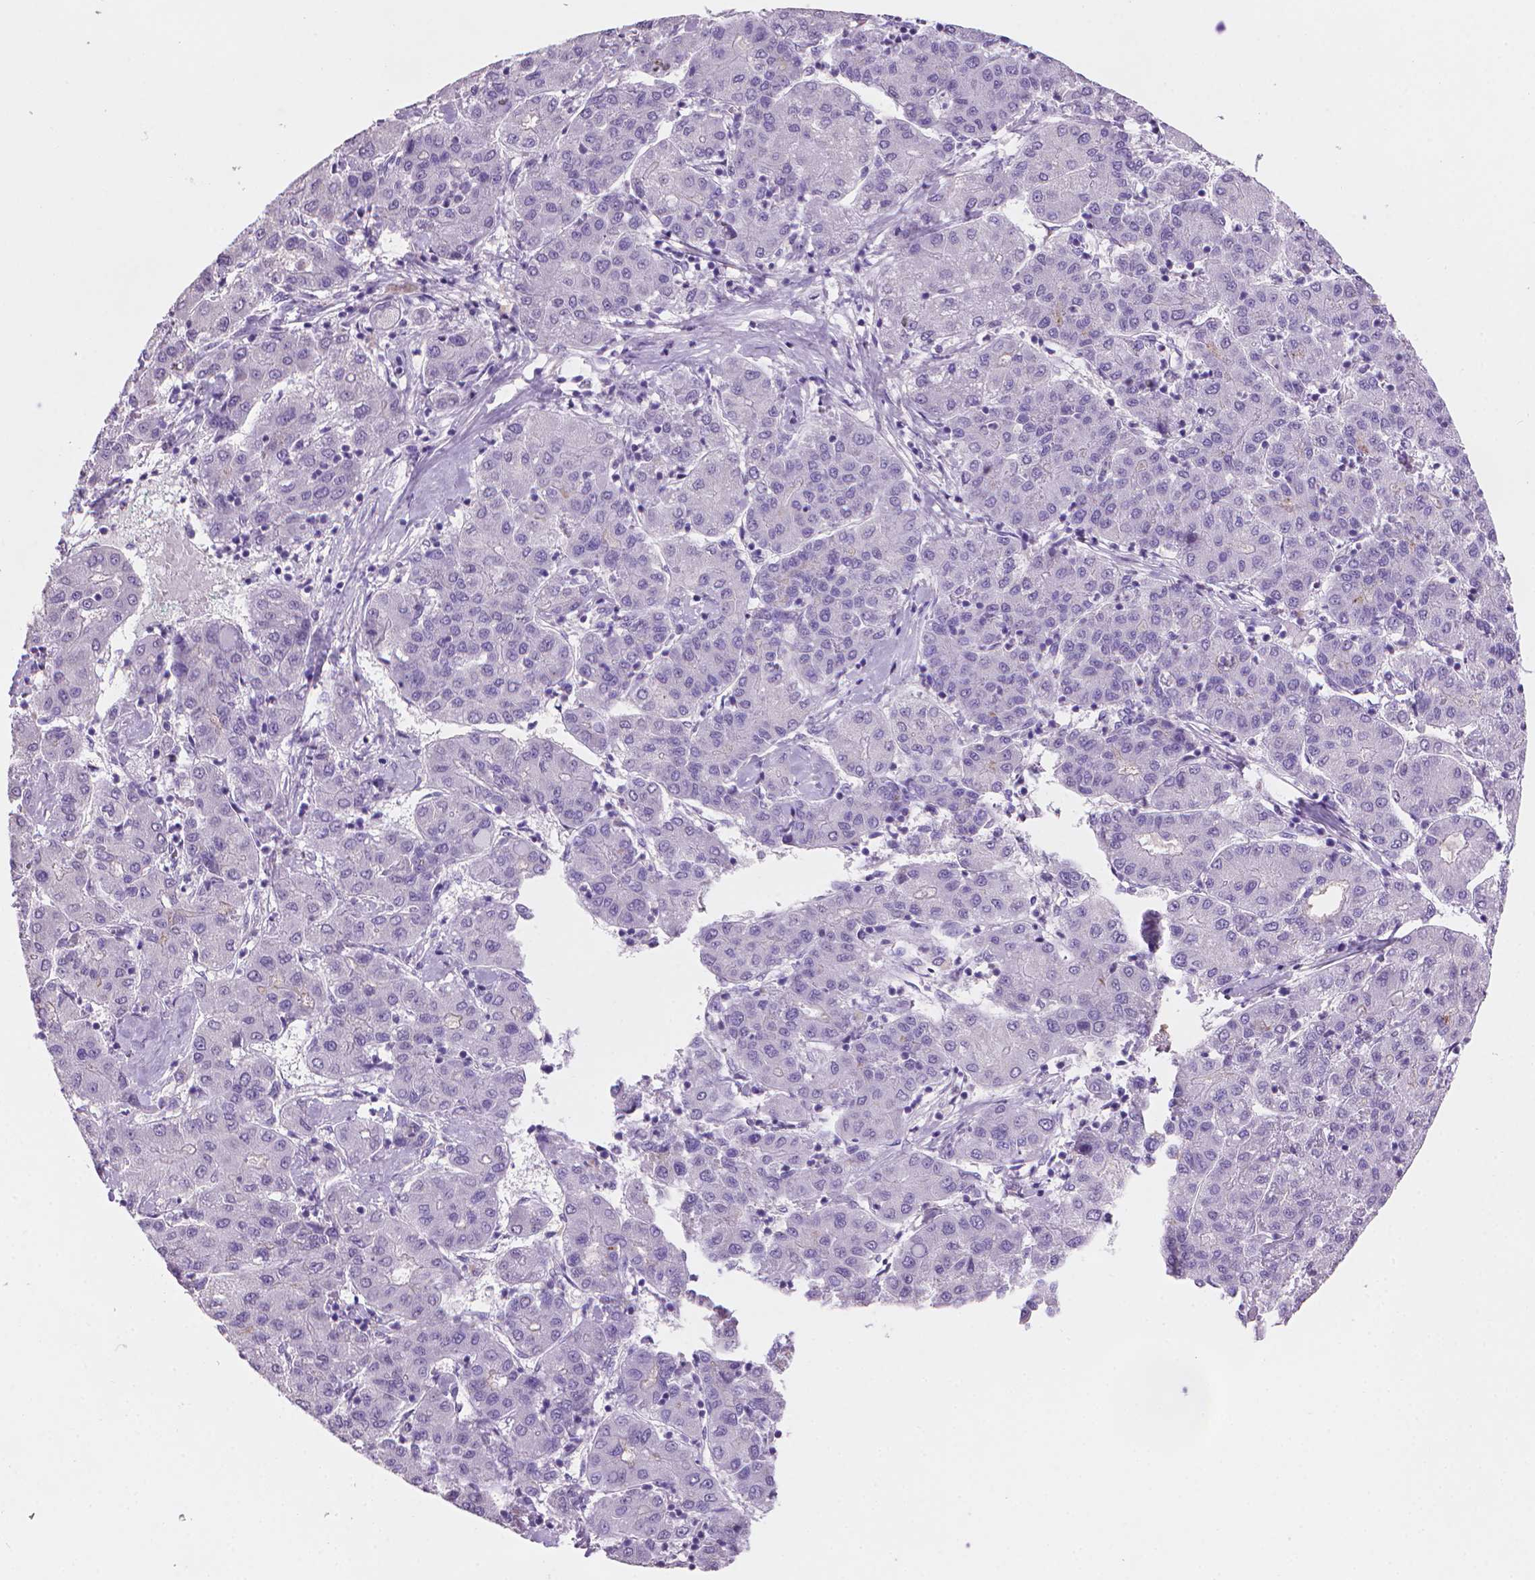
{"staining": {"intensity": "negative", "quantity": "none", "location": "none"}, "tissue": "liver cancer", "cell_type": "Tumor cells", "image_type": "cancer", "snomed": [{"axis": "morphology", "description": "Carcinoma, Hepatocellular, NOS"}, {"axis": "topography", "description": "Liver"}], "caption": "Liver cancer was stained to show a protein in brown. There is no significant positivity in tumor cells. Brightfield microscopy of immunohistochemistry stained with DAB (brown) and hematoxylin (blue), captured at high magnification.", "gene": "MUC1", "patient": {"sex": "male", "age": 65}}